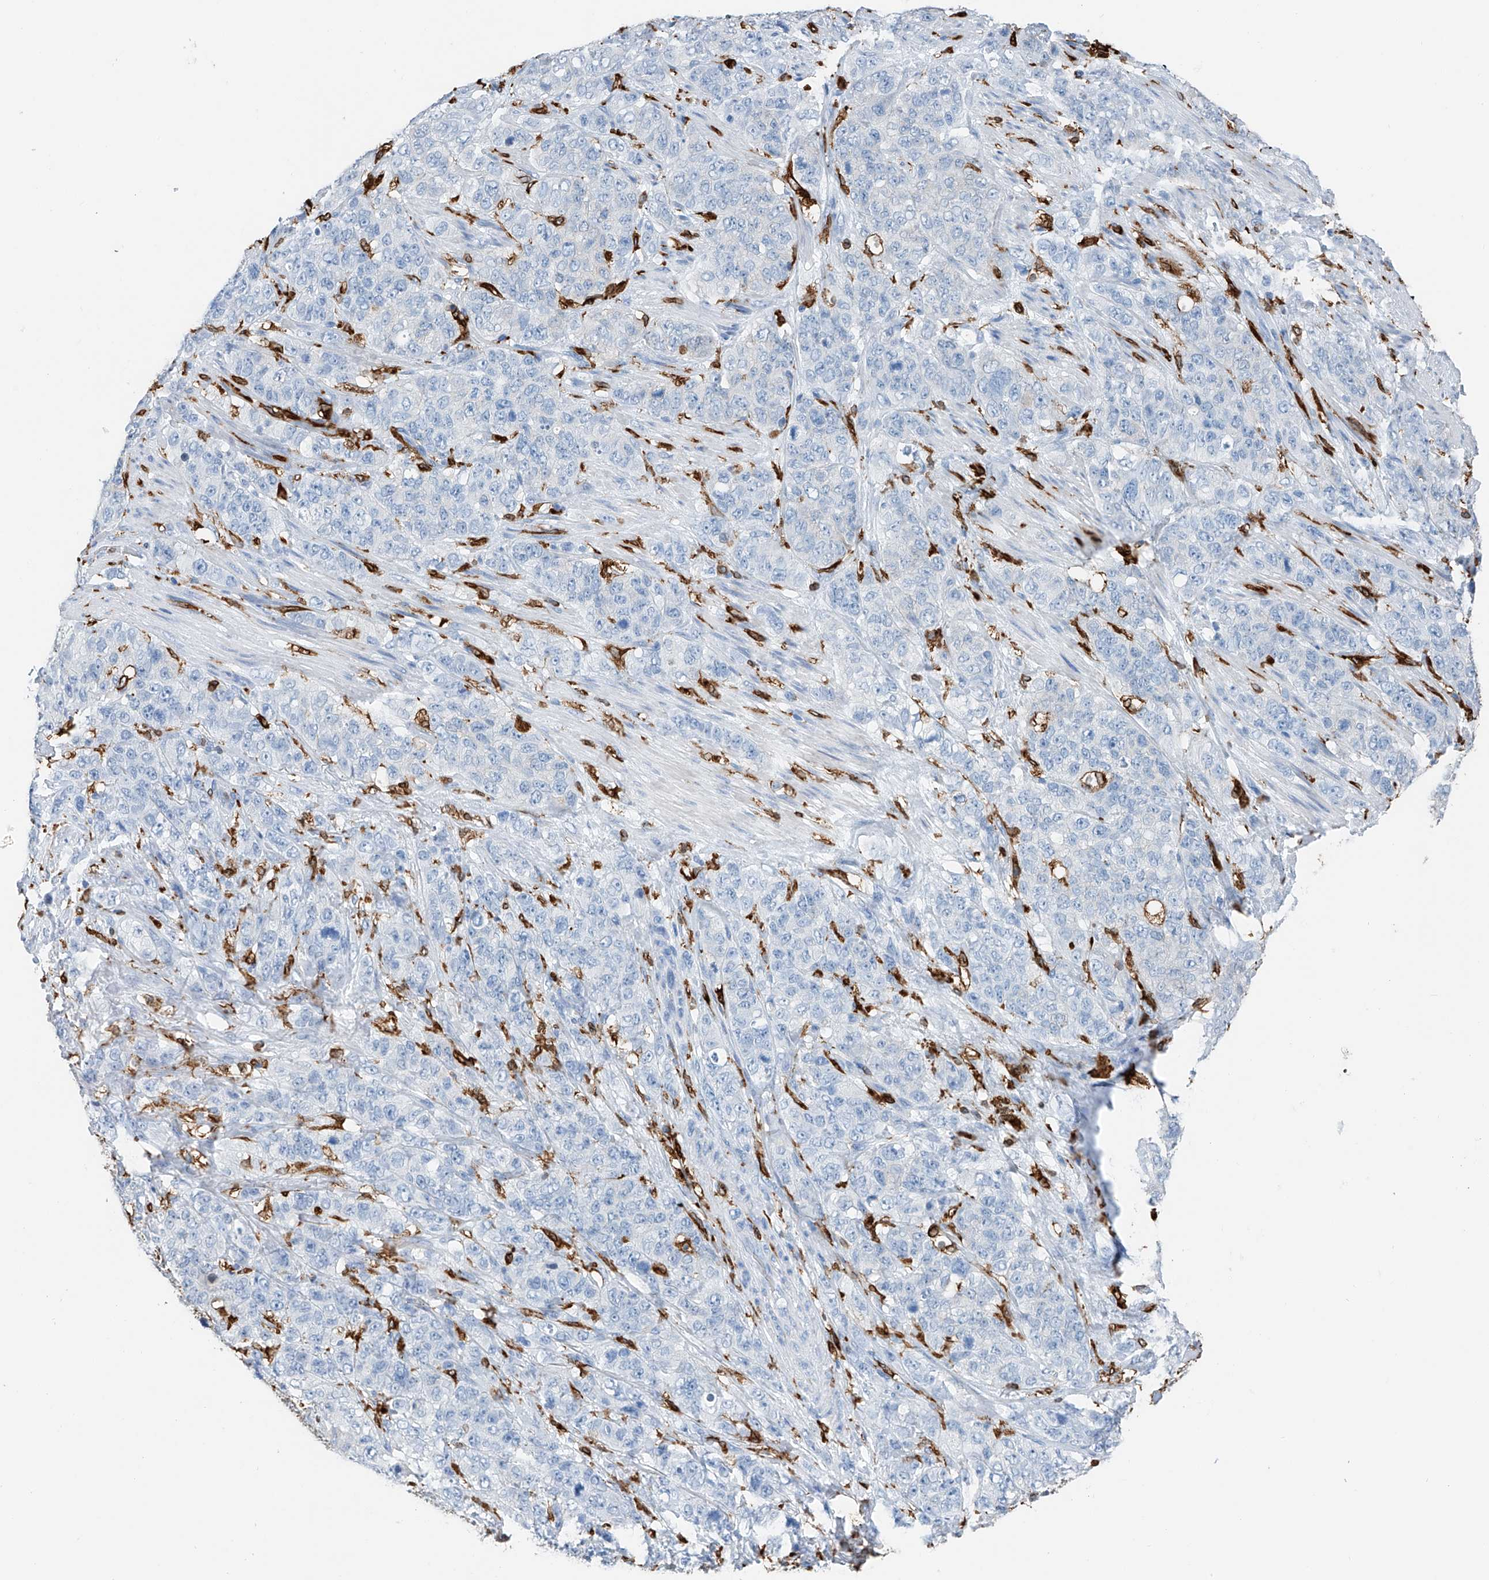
{"staining": {"intensity": "negative", "quantity": "none", "location": "none"}, "tissue": "stomach cancer", "cell_type": "Tumor cells", "image_type": "cancer", "snomed": [{"axis": "morphology", "description": "Adenocarcinoma, NOS"}, {"axis": "topography", "description": "Stomach"}], "caption": "Protein analysis of stomach cancer (adenocarcinoma) displays no significant staining in tumor cells.", "gene": "TBXAS1", "patient": {"sex": "male", "age": 48}}